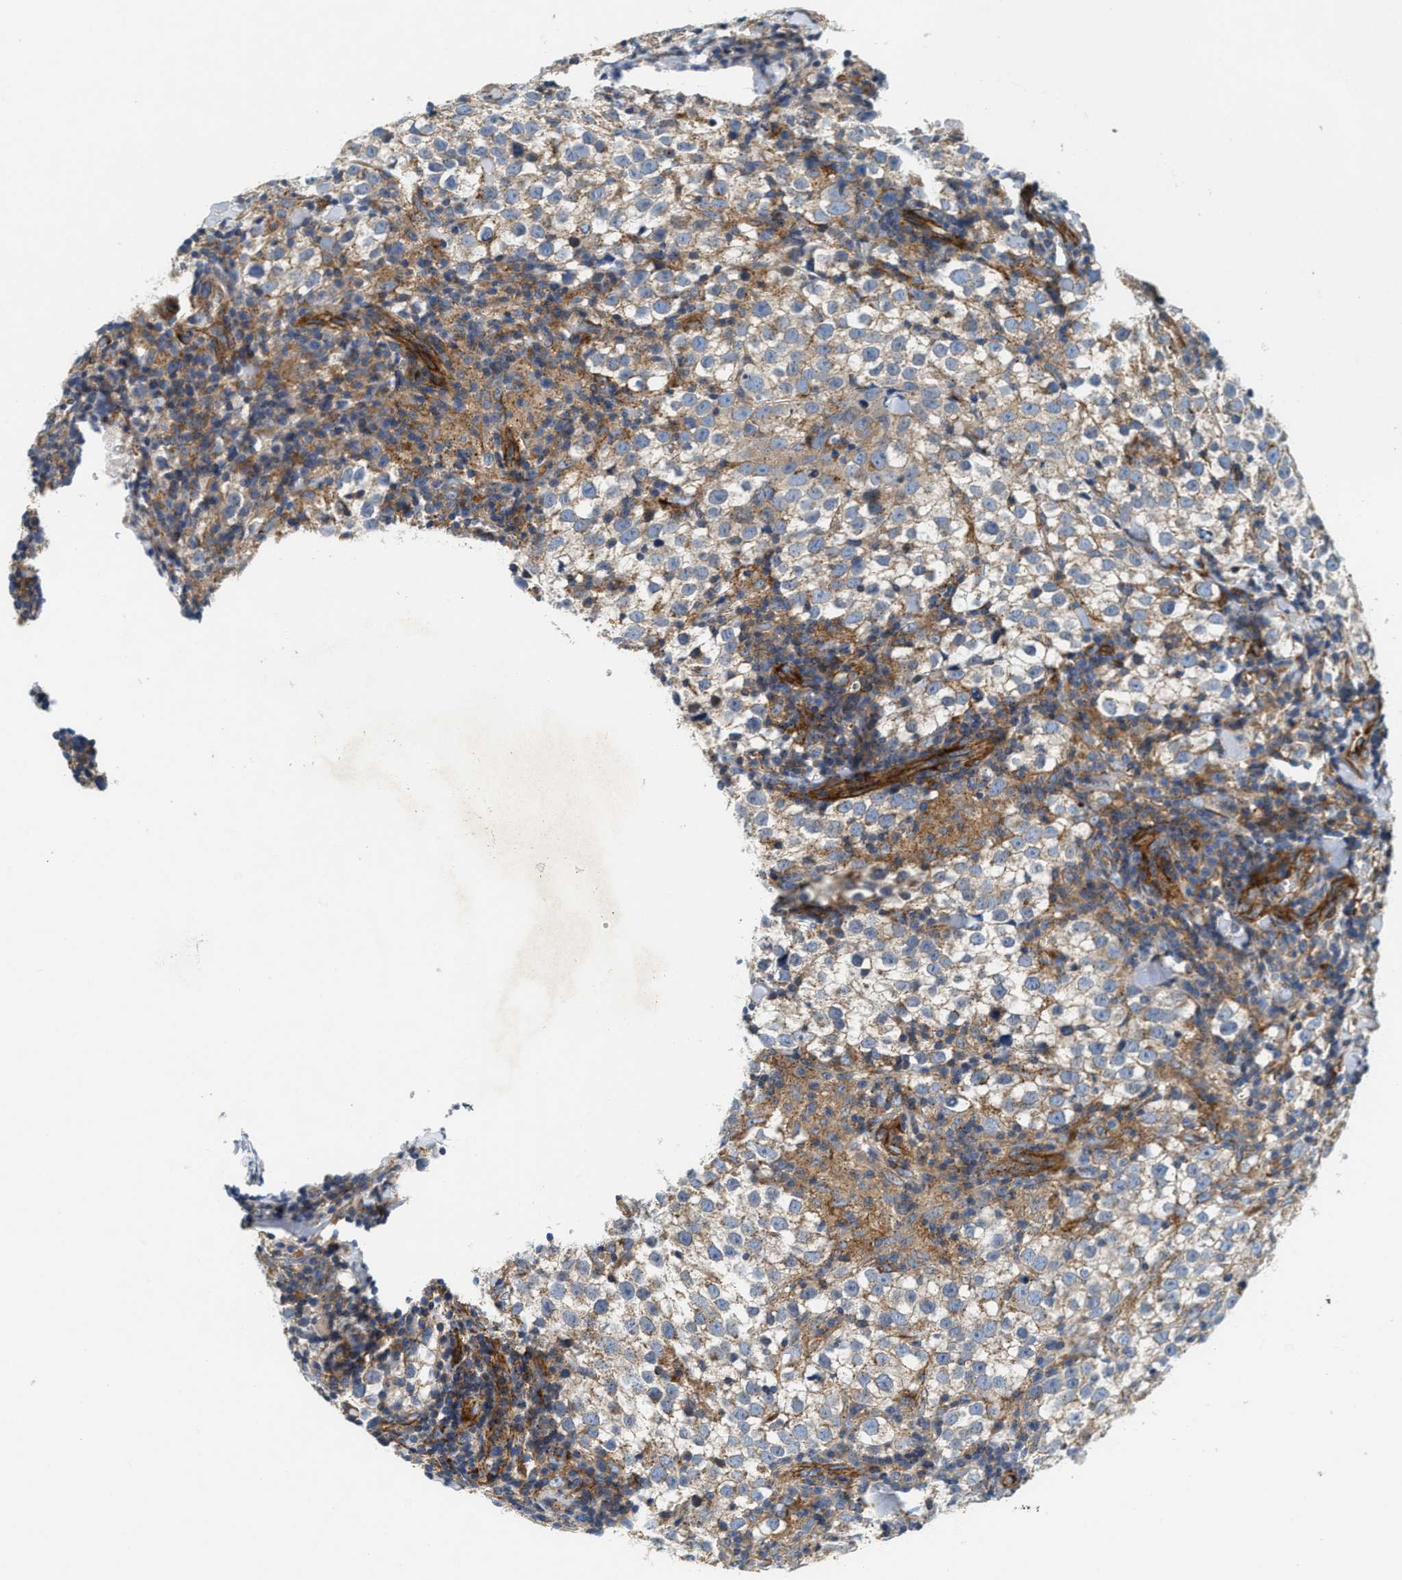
{"staining": {"intensity": "weak", "quantity": "25%-75%", "location": "cytoplasmic/membranous"}, "tissue": "testis cancer", "cell_type": "Tumor cells", "image_type": "cancer", "snomed": [{"axis": "morphology", "description": "Seminoma, NOS"}, {"axis": "morphology", "description": "Carcinoma, Embryonal, NOS"}, {"axis": "topography", "description": "Testis"}], "caption": "Testis embryonal carcinoma was stained to show a protein in brown. There is low levels of weak cytoplasmic/membranous staining in about 25%-75% of tumor cells. The staining was performed using DAB to visualize the protein expression in brown, while the nuclei were stained in blue with hematoxylin (Magnification: 20x).", "gene": "NSUN7", "patient": {"sex": "male", "age": 36}}